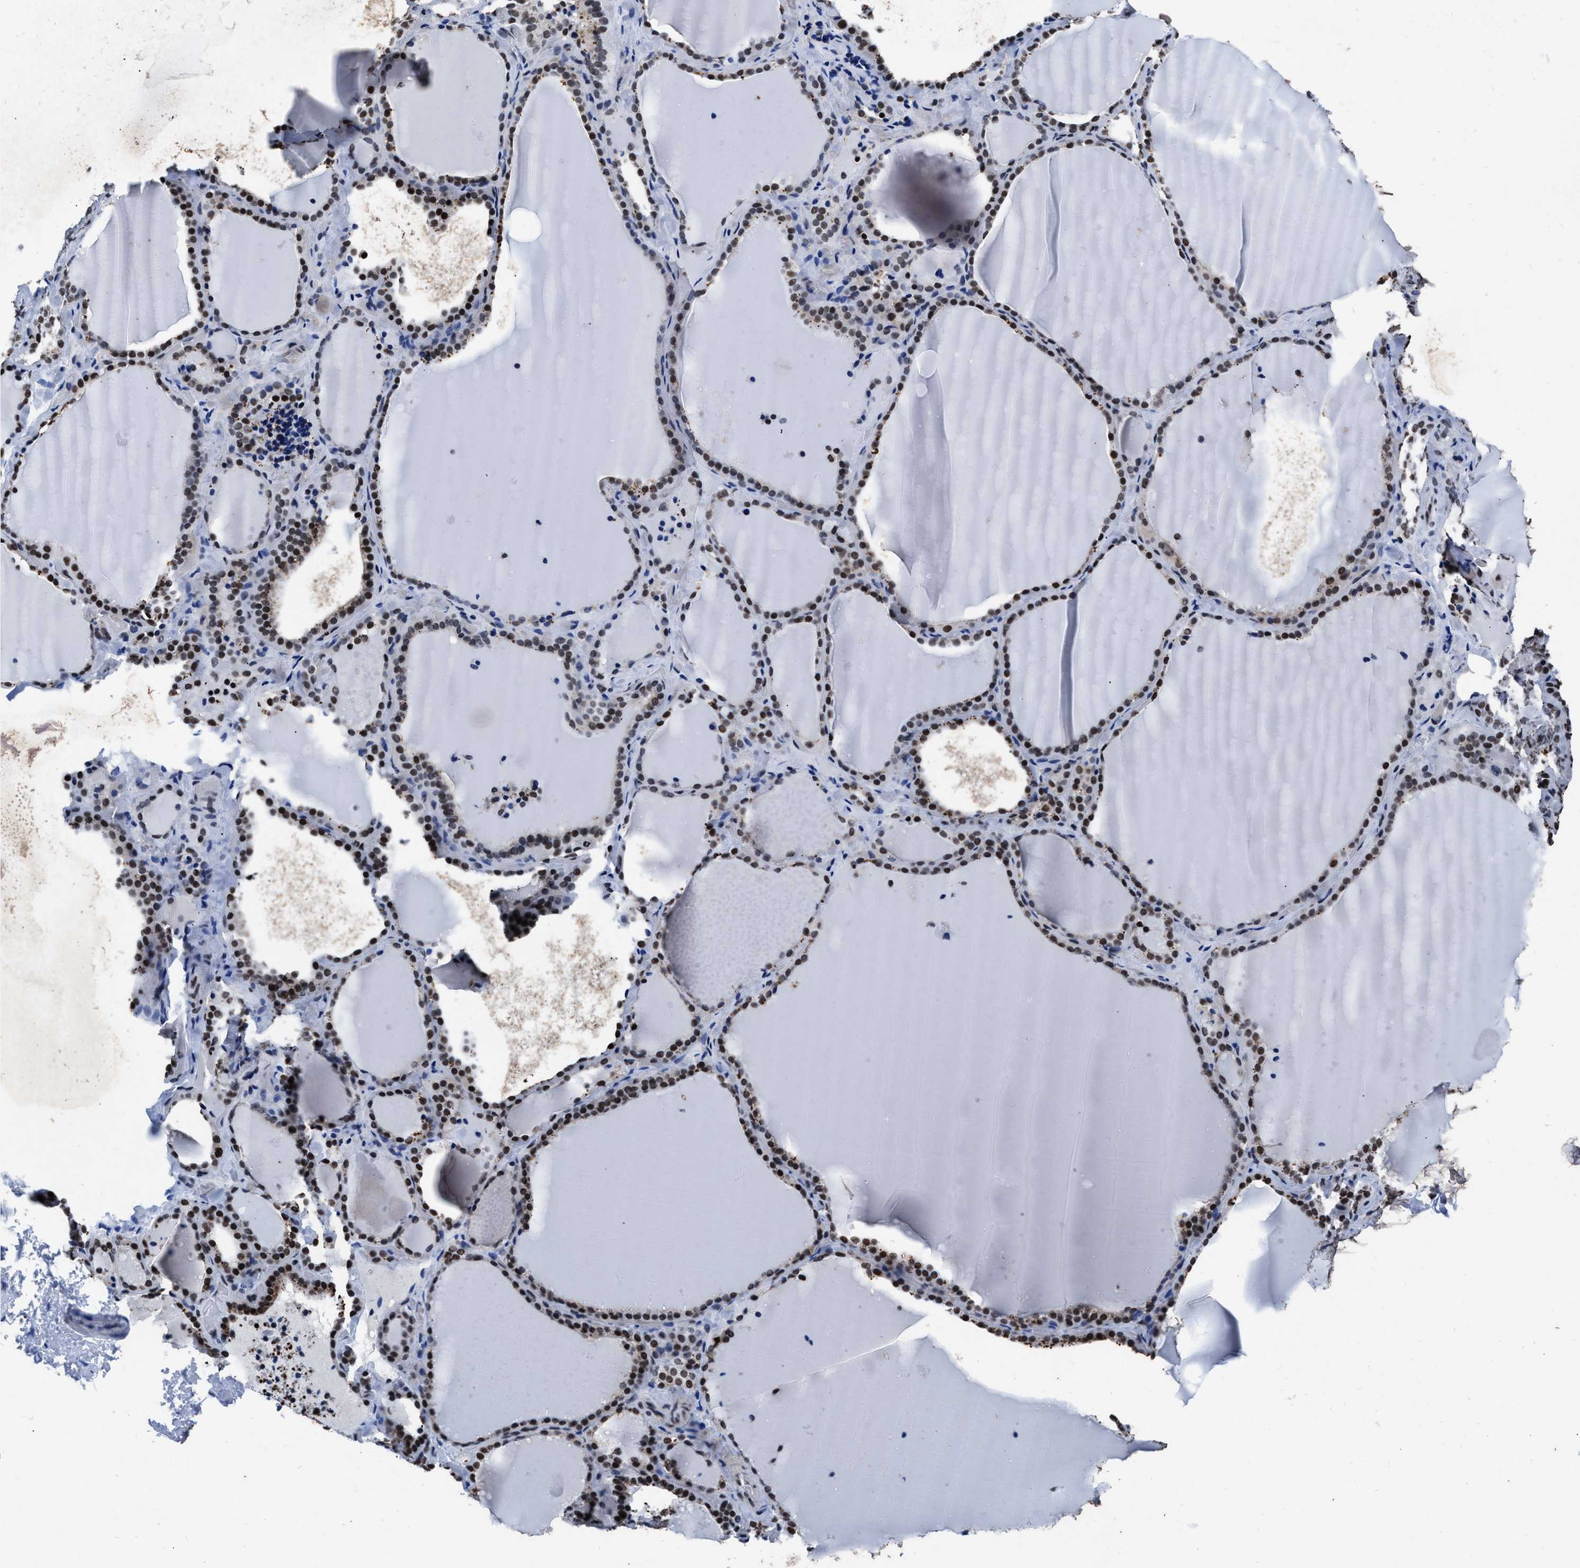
{"staining": {"intensity": "moderate", "quantity": ">75%", "location": "nuclear"}, "tissue": "thyroid gland", "cell_type": "Glandular cells", "image_type": "normal", "snomed": [{"axis": "morphology", "description": "Normal tissue, NOS"}, {"axis": "topography", "description": "Thyroid gland"}], "caption": "Immunohistochemical staining of benign thyroid gland demonstrates >75% levels of moderate nuclear protein staining in approximately >75% of glandular cells.", "gene": "WDR81", "patient": {"sex": "female", "age": 22}}